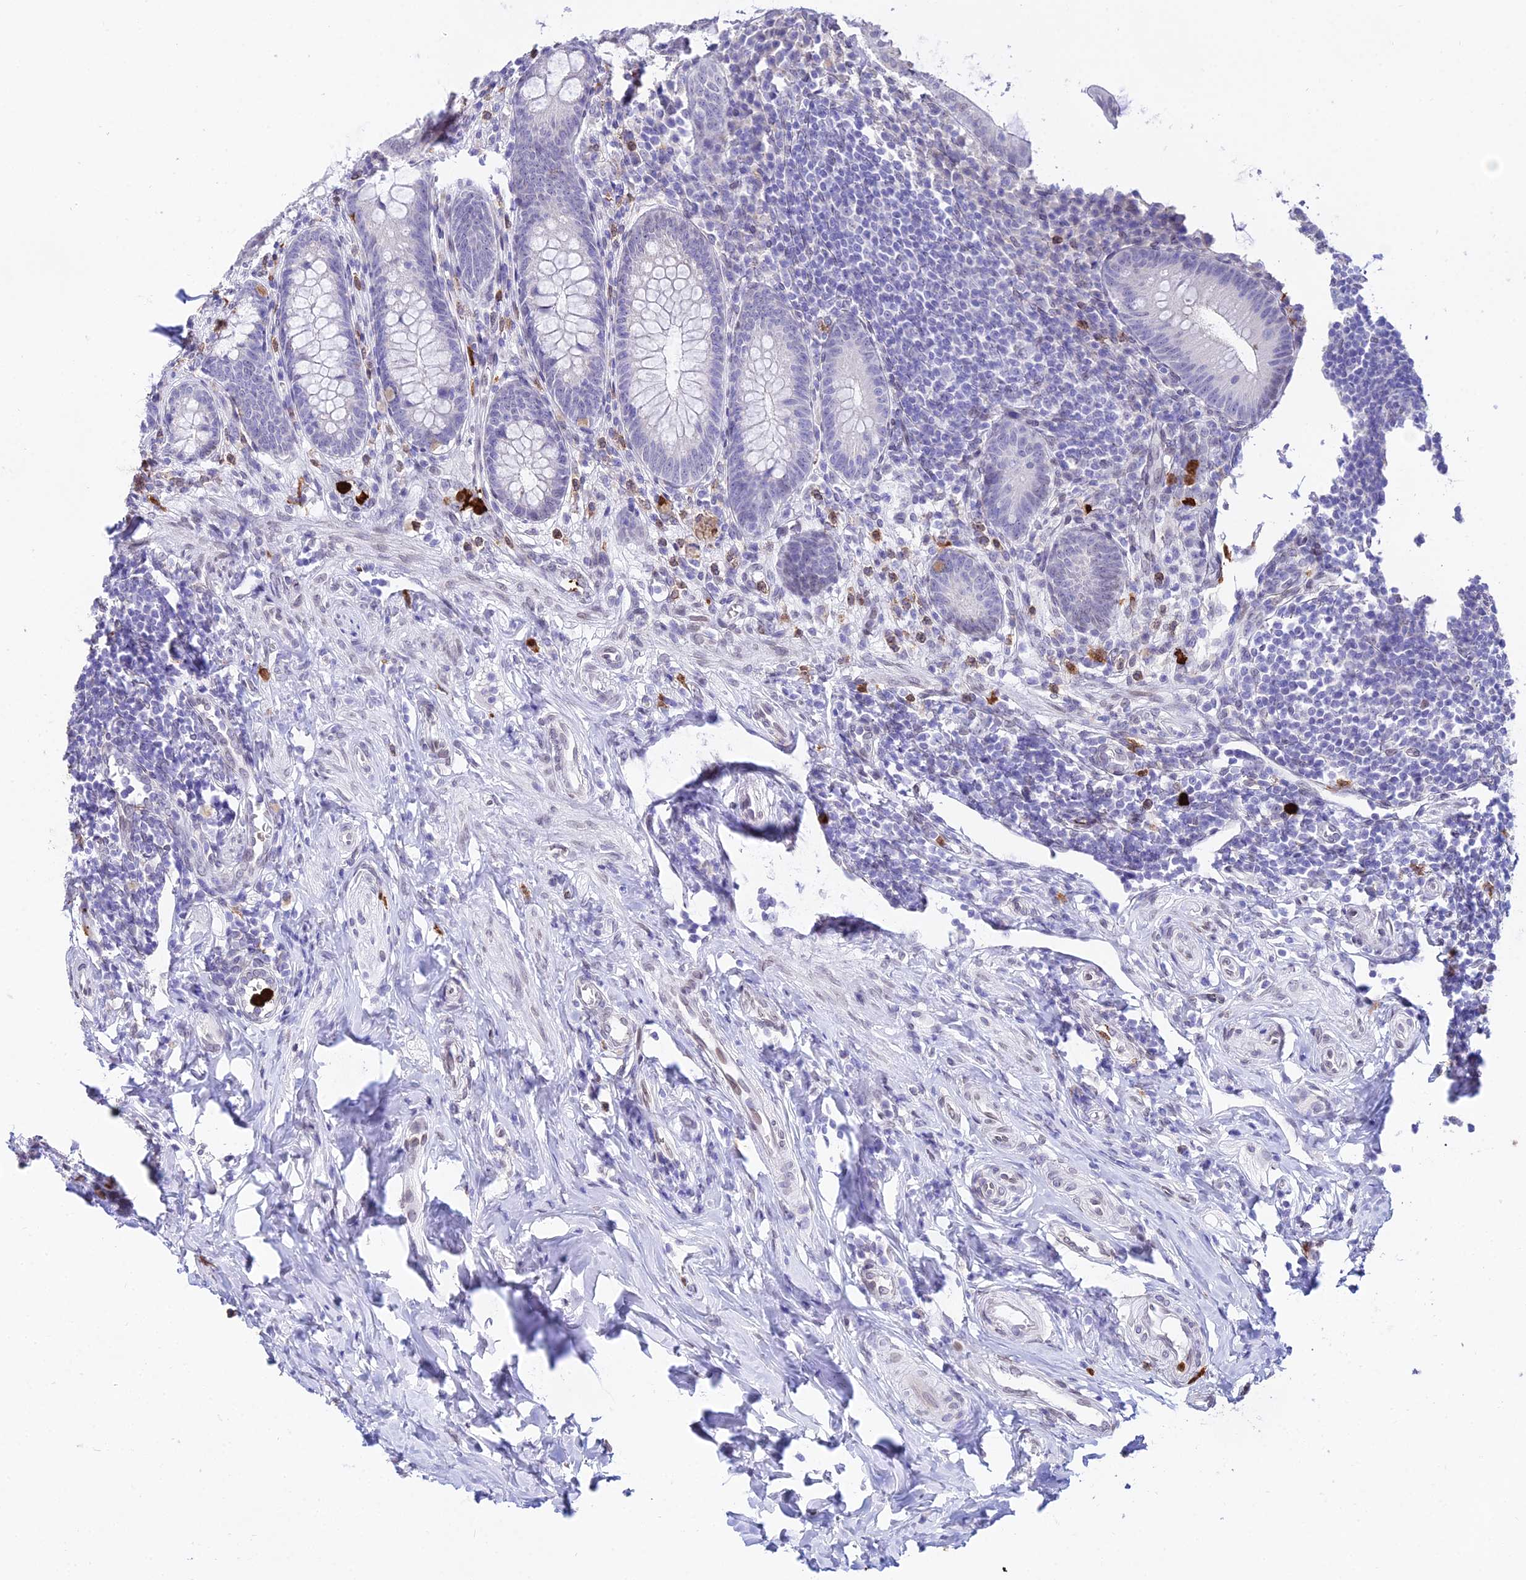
{"staining": {"intensity": "negative", "quantity": "none", "location": "none"}, "tissue": "appendix", "cell_type": "Glandular cells", "image_type": "normal", "snomed": [{"axis": "morphology", "description": "Normal tissue, NOS"}, {"axis": "topography", "description": "Appendix"}], "caption": "Appendix was stained to show a protein in brown. There is no significant staining in glandular cells. (IHC, brightfield microscopy, high magnification).", "gene": "MCM10", "patient": {"sex": "female", "age": 33}}